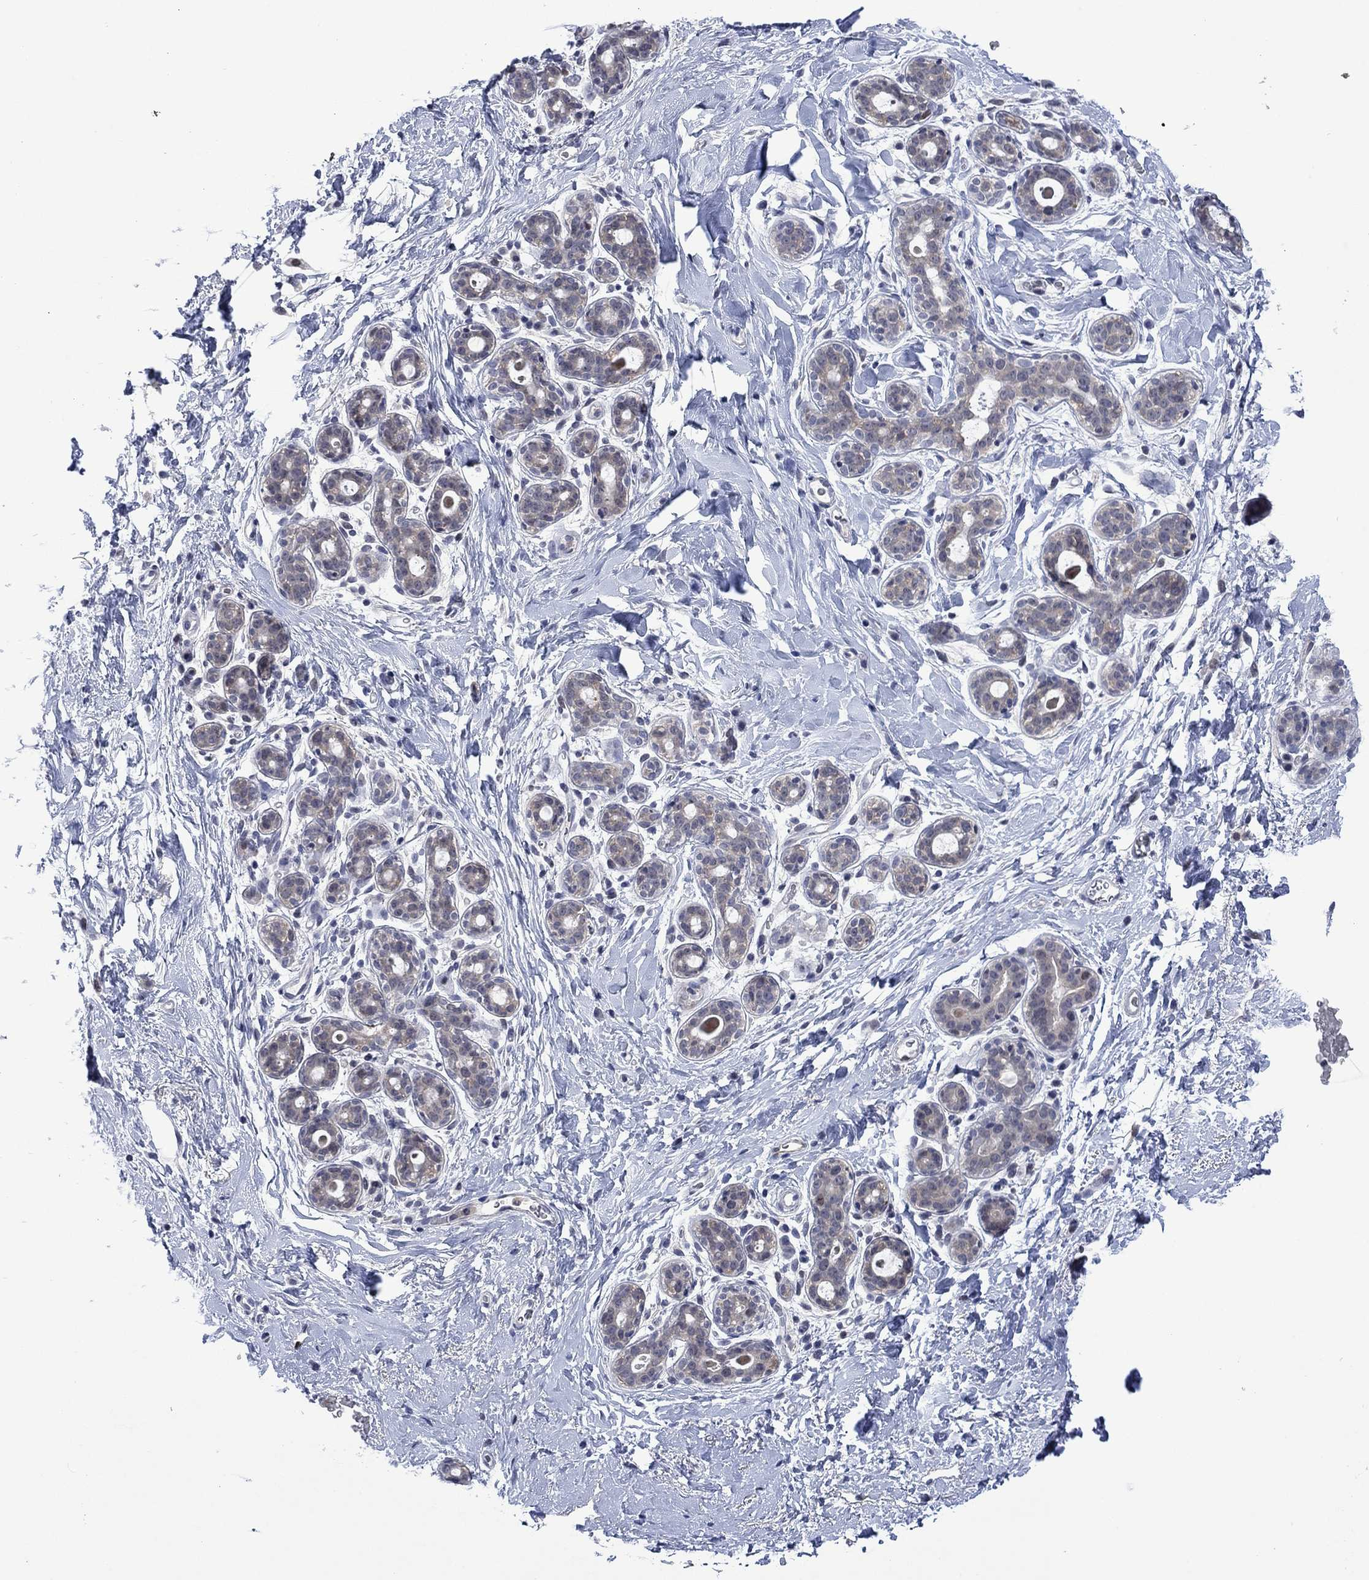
{"staining": {"intensity": "negative", "quantity": "none", "location": "none"}, "tissue": "breast", "cell_type": "Adipocytes", "image_type": "normal", "snomed": [{"axis": "morphology", "description": "Normal tissue, NOS"}, {"axis": "topography", "description": "Breast"}], "caption": "DAB immunohistochemical staining of unremarkable breast shows no significant positivity in adipocytes. (Immunohistochemistry, brightfield microscopy, high magnification).", "gene": "AGL", "patient": {"sex": "female", "age": 43}}